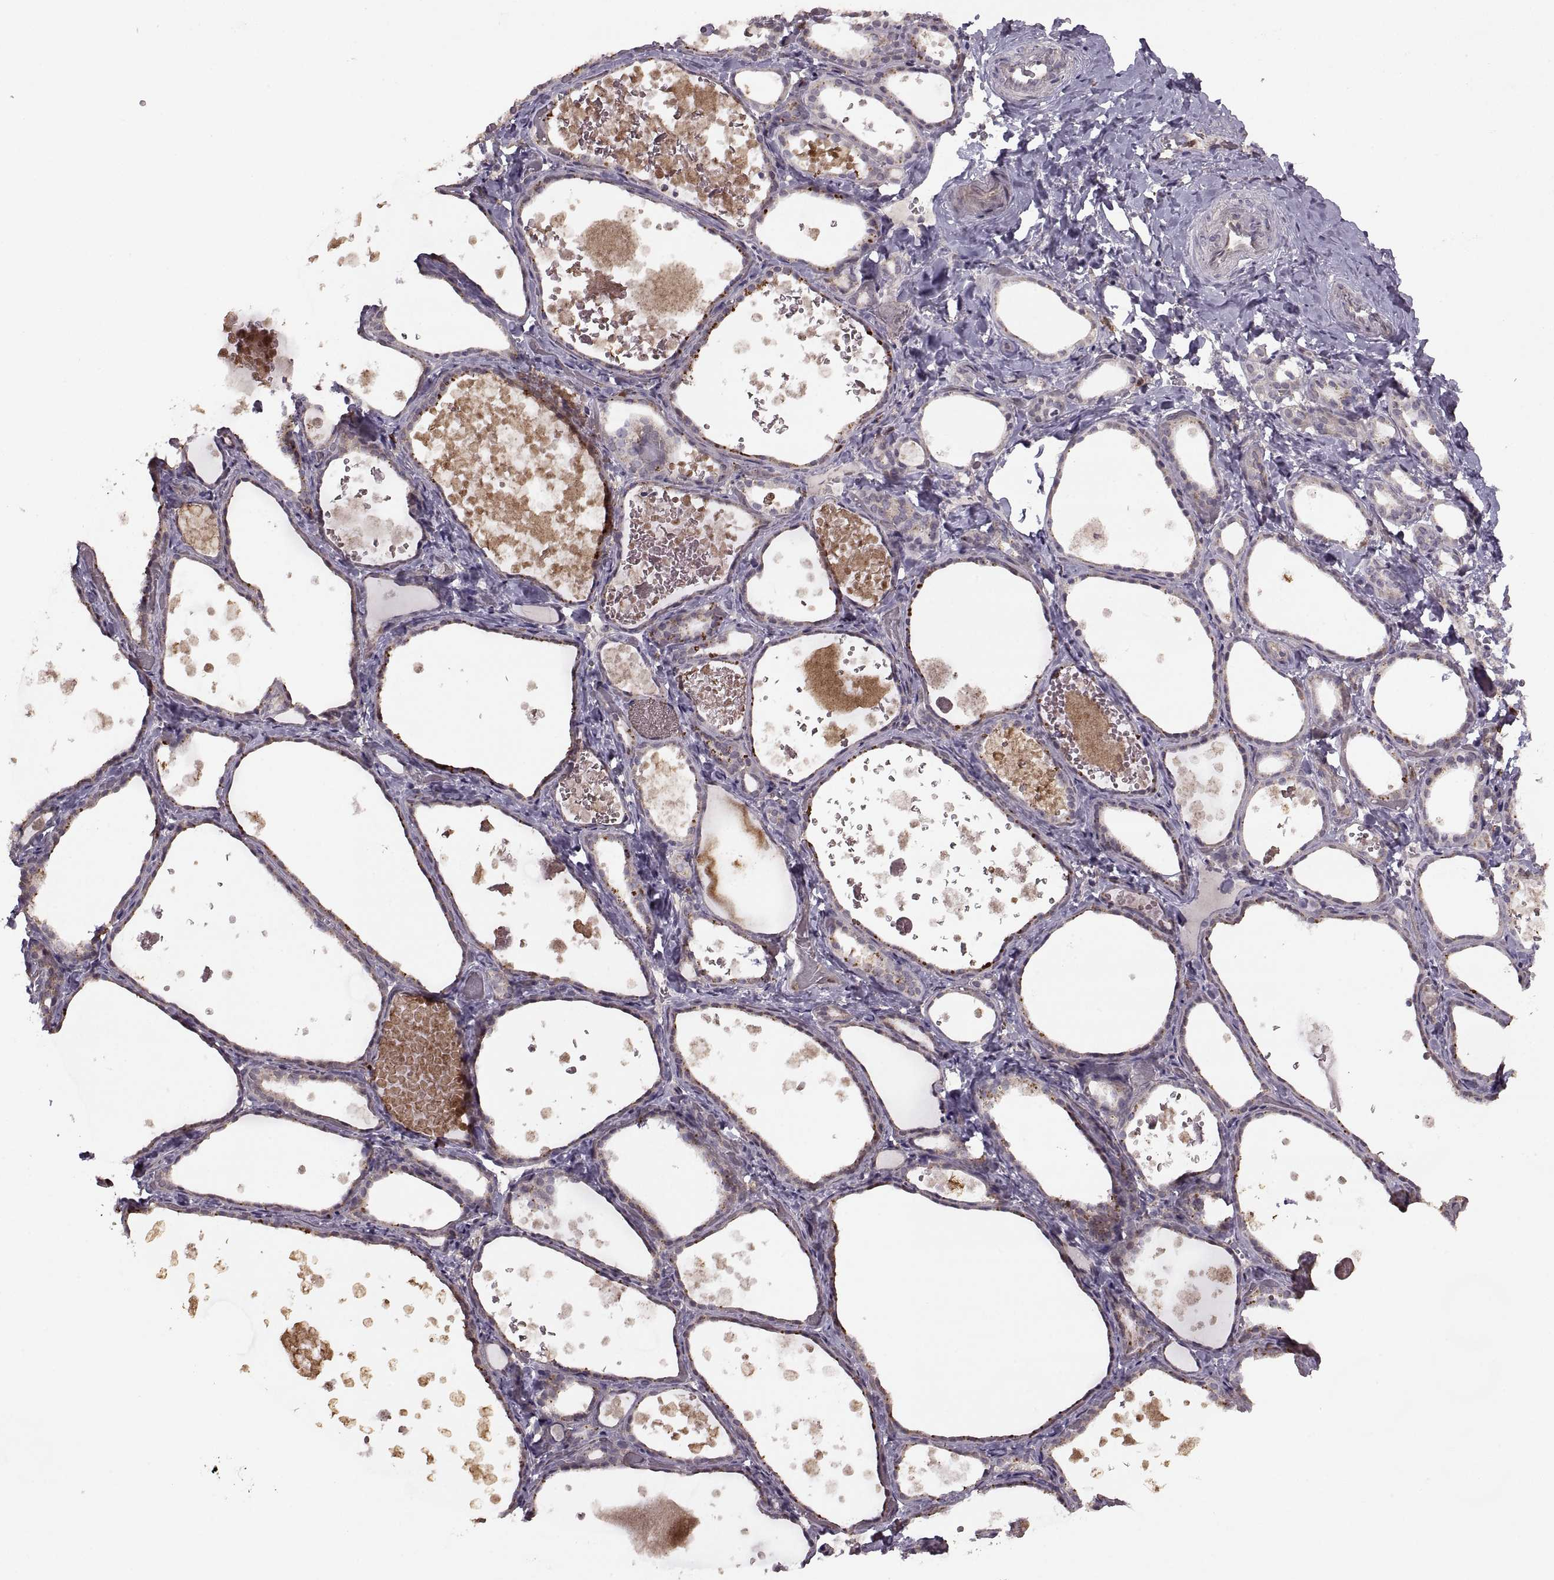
{"staining": {"intensity": "moderate", "quantity": "<25%", "location": "cytoplasmic/membranous"}, "tissue": "thyroid gland", "cell_type": "Glandular cells", "image_type": "normal", "snomed": [{"axis": "morphology", "description": "Normal tissue, NOS"}, {"axis": "topography", "description": "Thyroid gland"}], "caption": "Thyroid gland stained with a brown dye reveals moderate cytoplasmic/membranous positive positivity in approximately <25% of glandular cells.", "gene": "PIERCE1", "patient": {"sex": "female", "age": 56}}